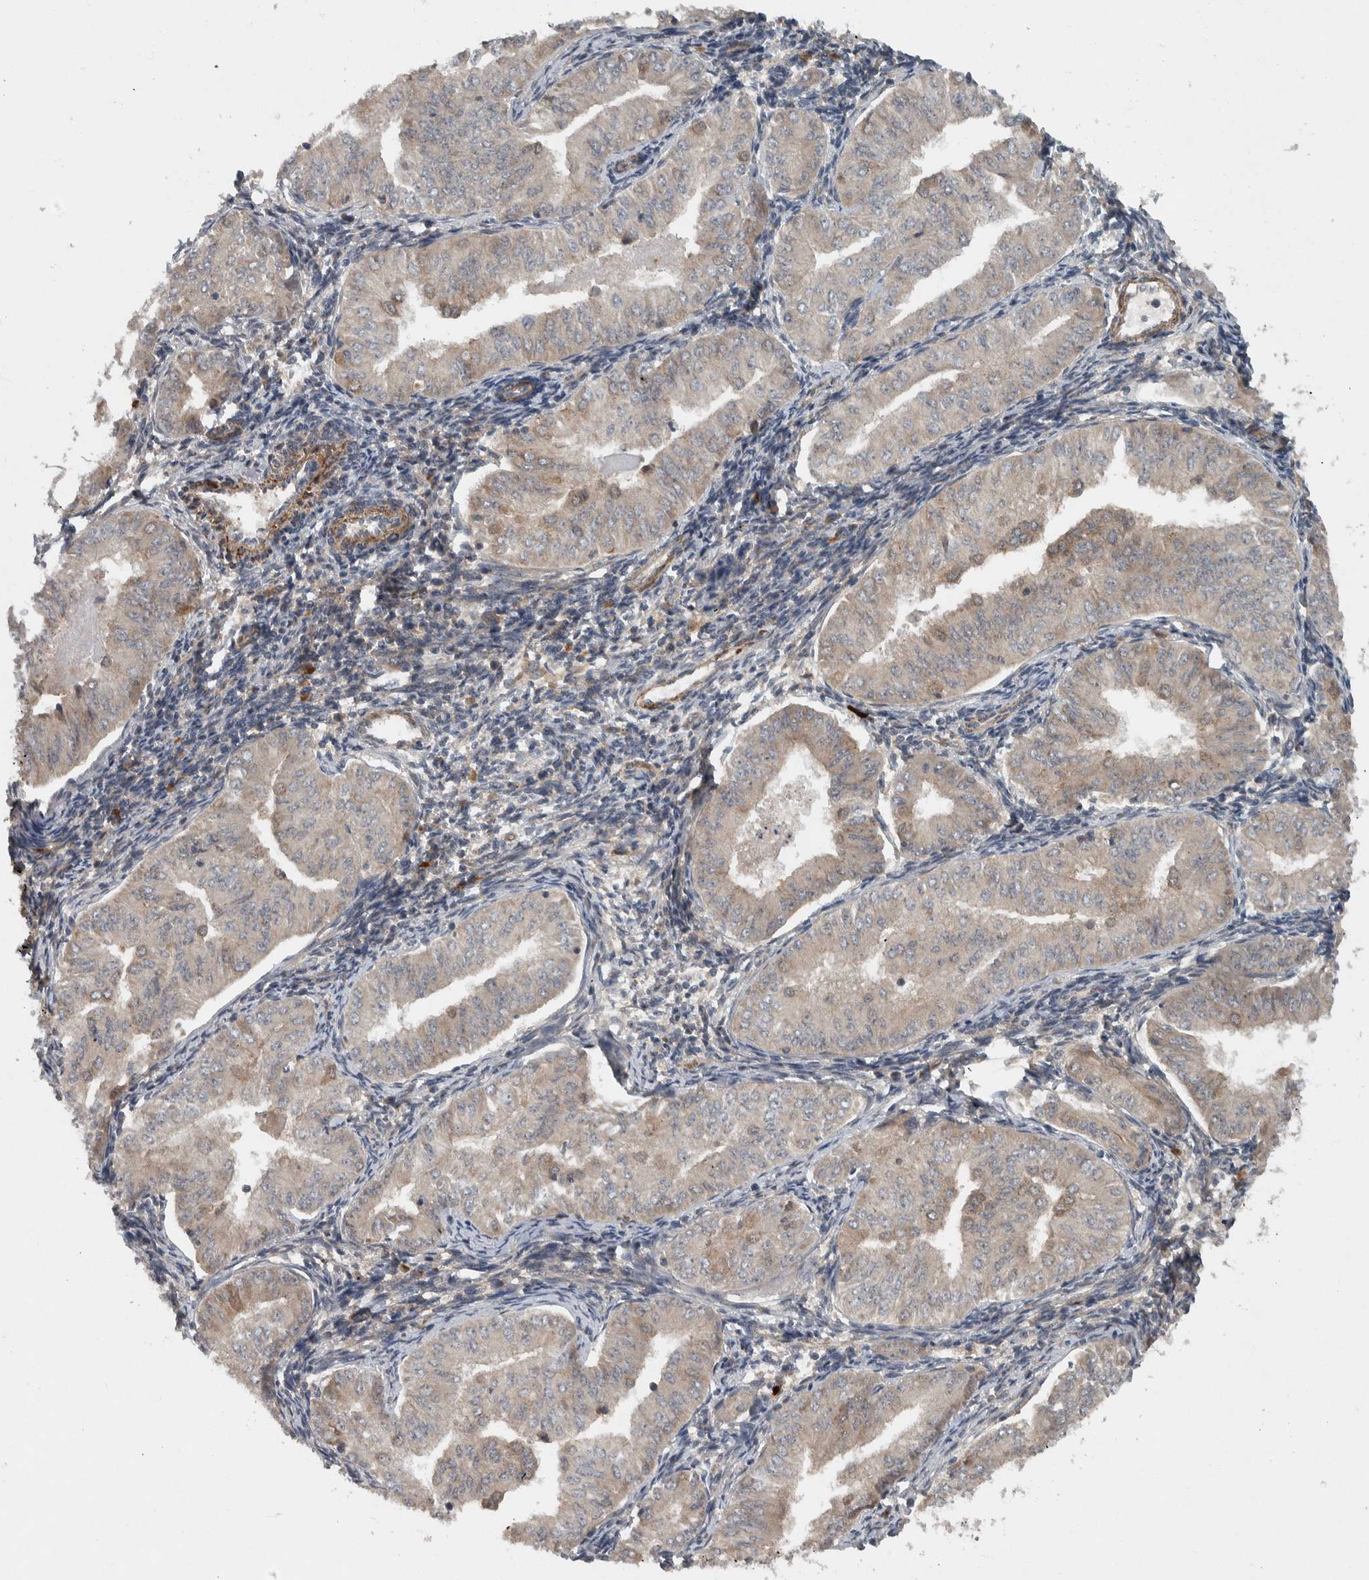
{"staining": {"intensity": "weak", "quantity": "<25%", "location": "cytoplasmic/membranous"}, "tissue": "endometrial cancer", "cell_type": "Tumor cells", "image_type": "cancer", "snomed": [{"axis": "morphology", "description": "Normal tissue, NOS"}, {"axis": "morphology", "description": "Adenocarcinoma, NOS"}, {"axis": "topography", "description": "Endometrium"}], "caption": "An IHC micrograph of endometrial cancer (adenocarcinoma) is shown. There is no staining in tumor cells of endometrial cancer (adenocarcinoma).", "gene": "LBHD1", "patient": {"sex": "female", "age": 53}}